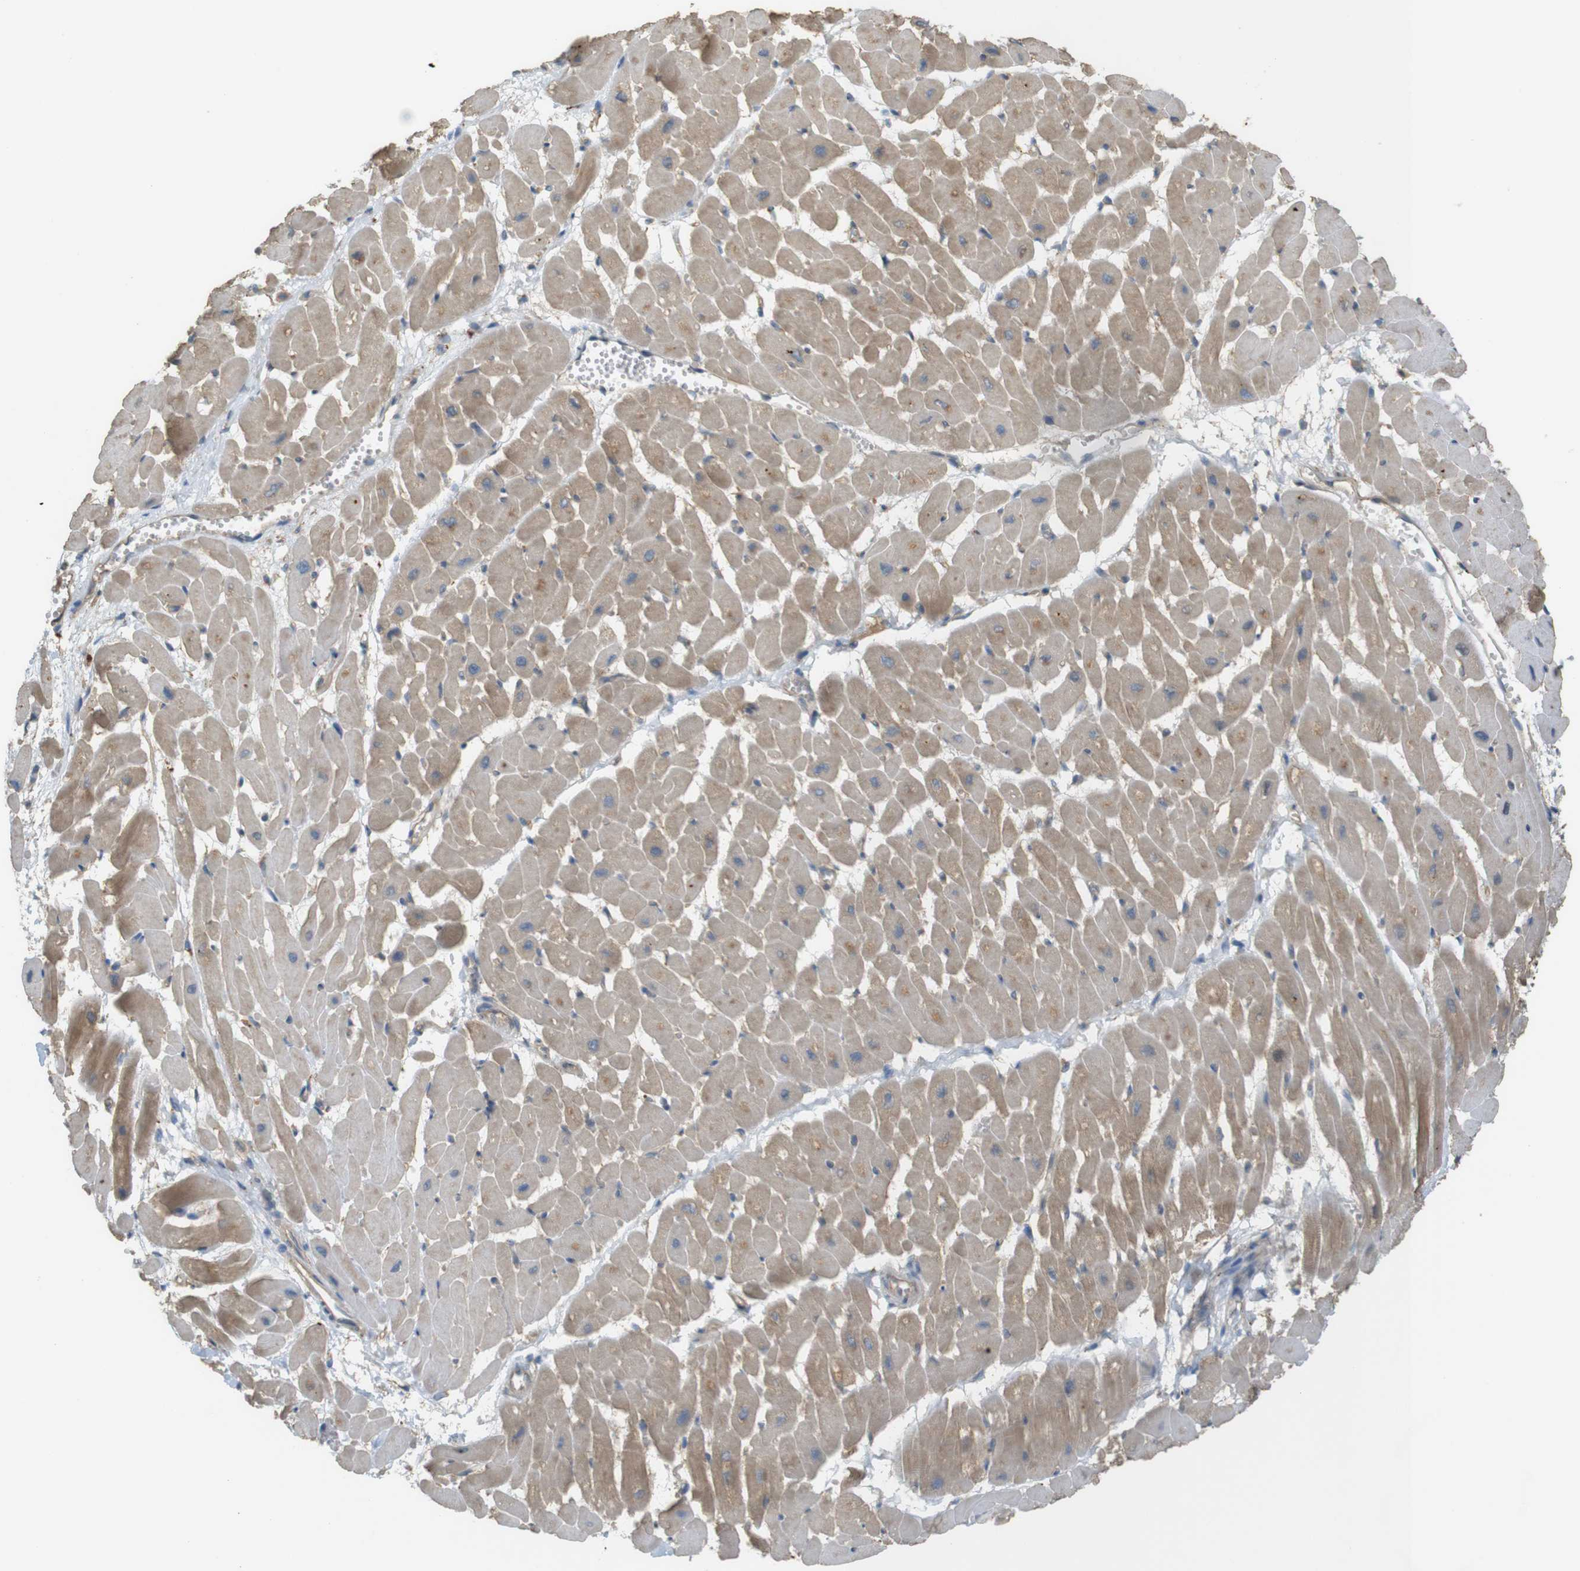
{"staining": {"intensity": "moderate", "quantity": ">75%", "location": "cytoplasmic/membranous"}, "tissue": "heart muscle", "cell_type": "Cardiomyocytes", "image_type": "normal", "snomed": [{"axis": "morphology", "description": "Normal tissue, NOS"}, {"axis": "topography", "description": "Heart"}], "caption": "A histopathology image showing moderate cytoplasmic/membranous expression in approximately >75% of cardiomyocytes in normal heart muscle, as visualized by brown immunohistochemical staining.", "gene": "ZDHHC20", "patient": {"sex": "male", "age": 45}}